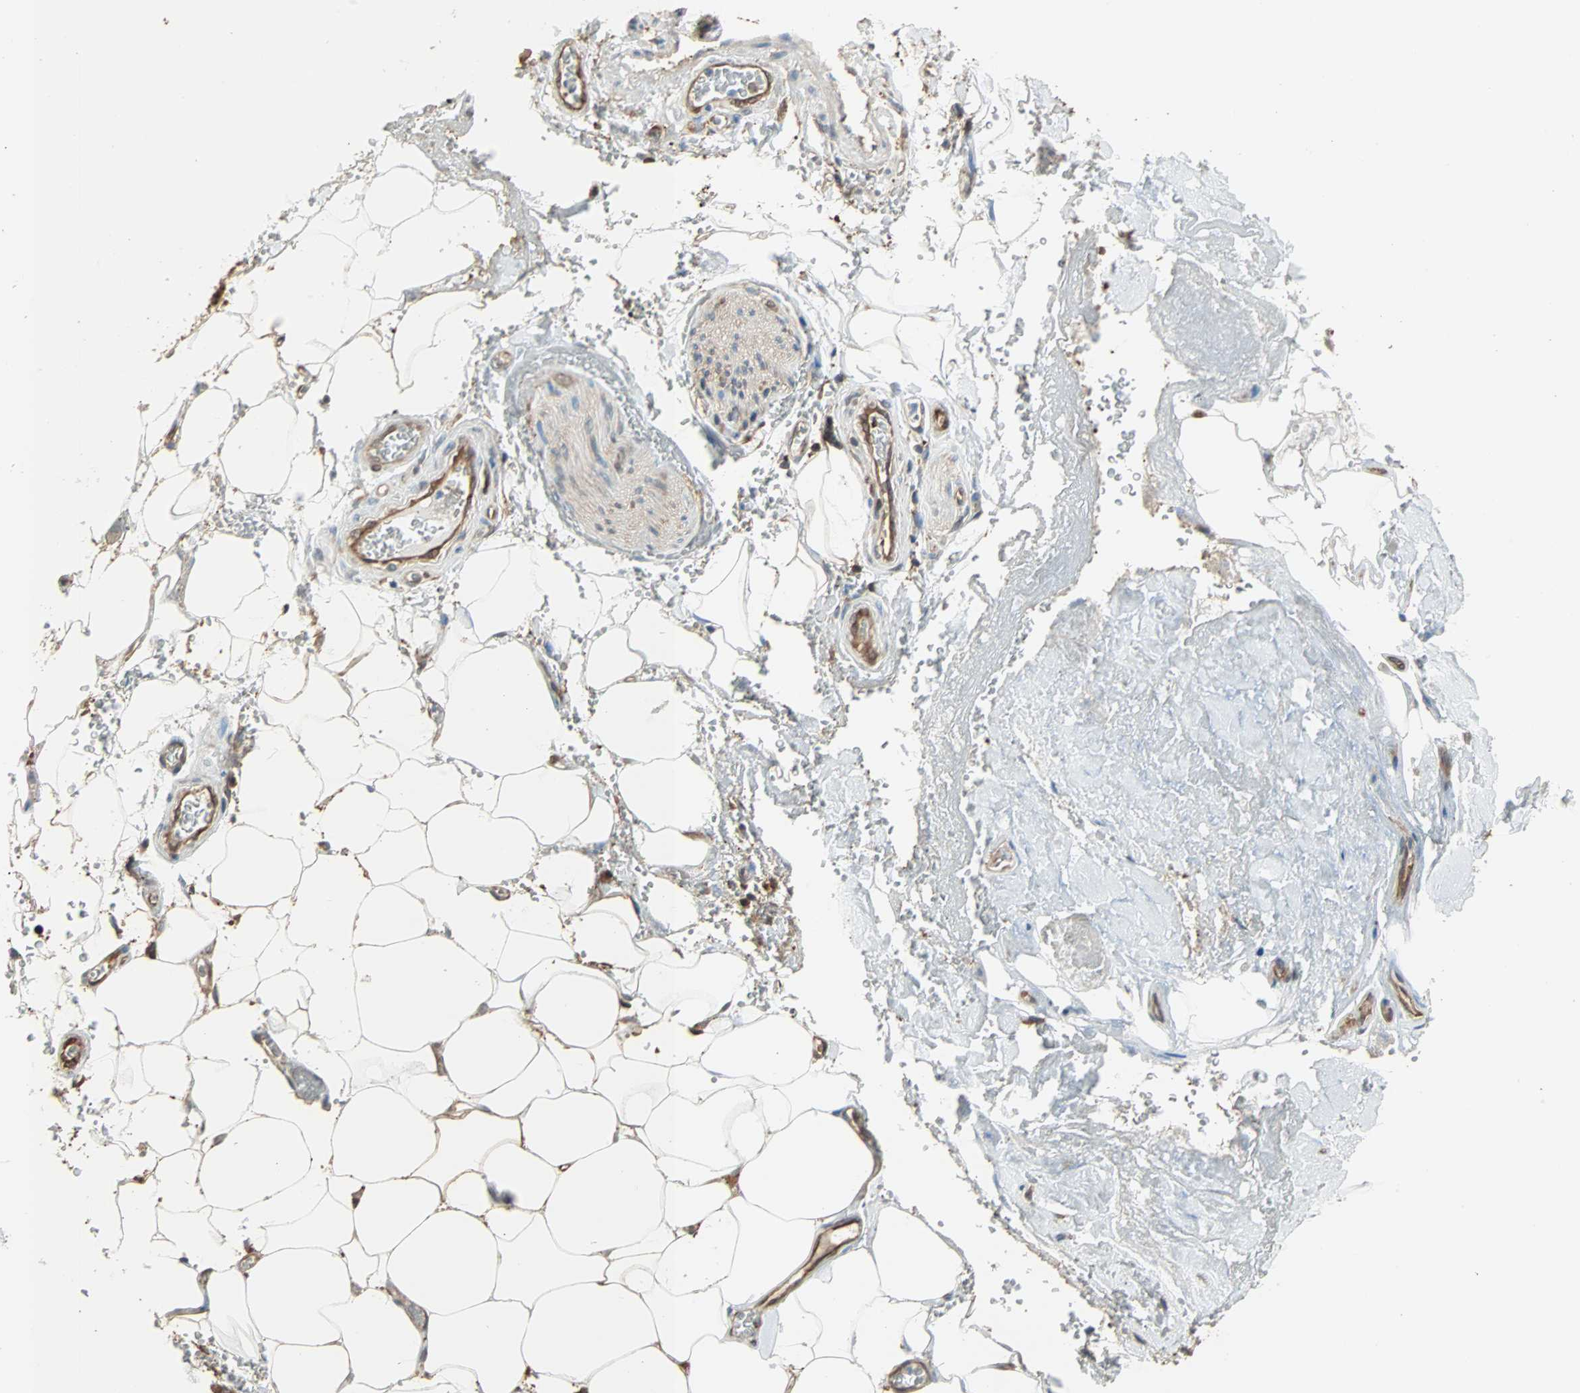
{"staining": {"intensity": "moderate", "quantity": ">75%", "location": "cytoplasmic/membranous"}, "tissue": "adipose tissue", "cell_type": "Adipocytes", "image_type": "normal", "snomed": [{"axis": "morphology", "description": "Normal tissue, NOS"}, {"axis": "morphology", "description": "Cholangiocarcinoma"}, {"axis": "topography", "description": "Liver"}, {"axis": "topography", "description": "Peripheral nerve tissue"}], "caption": "Immunohistochemistry (DAB) staining of unremarkable human adipose tissue displays moderate cytoplasmic/membranous protein staining in approximately >75% of adipocytes.", "gene": "PRDX1", "patient": {"sex": "male", "age": 50}}